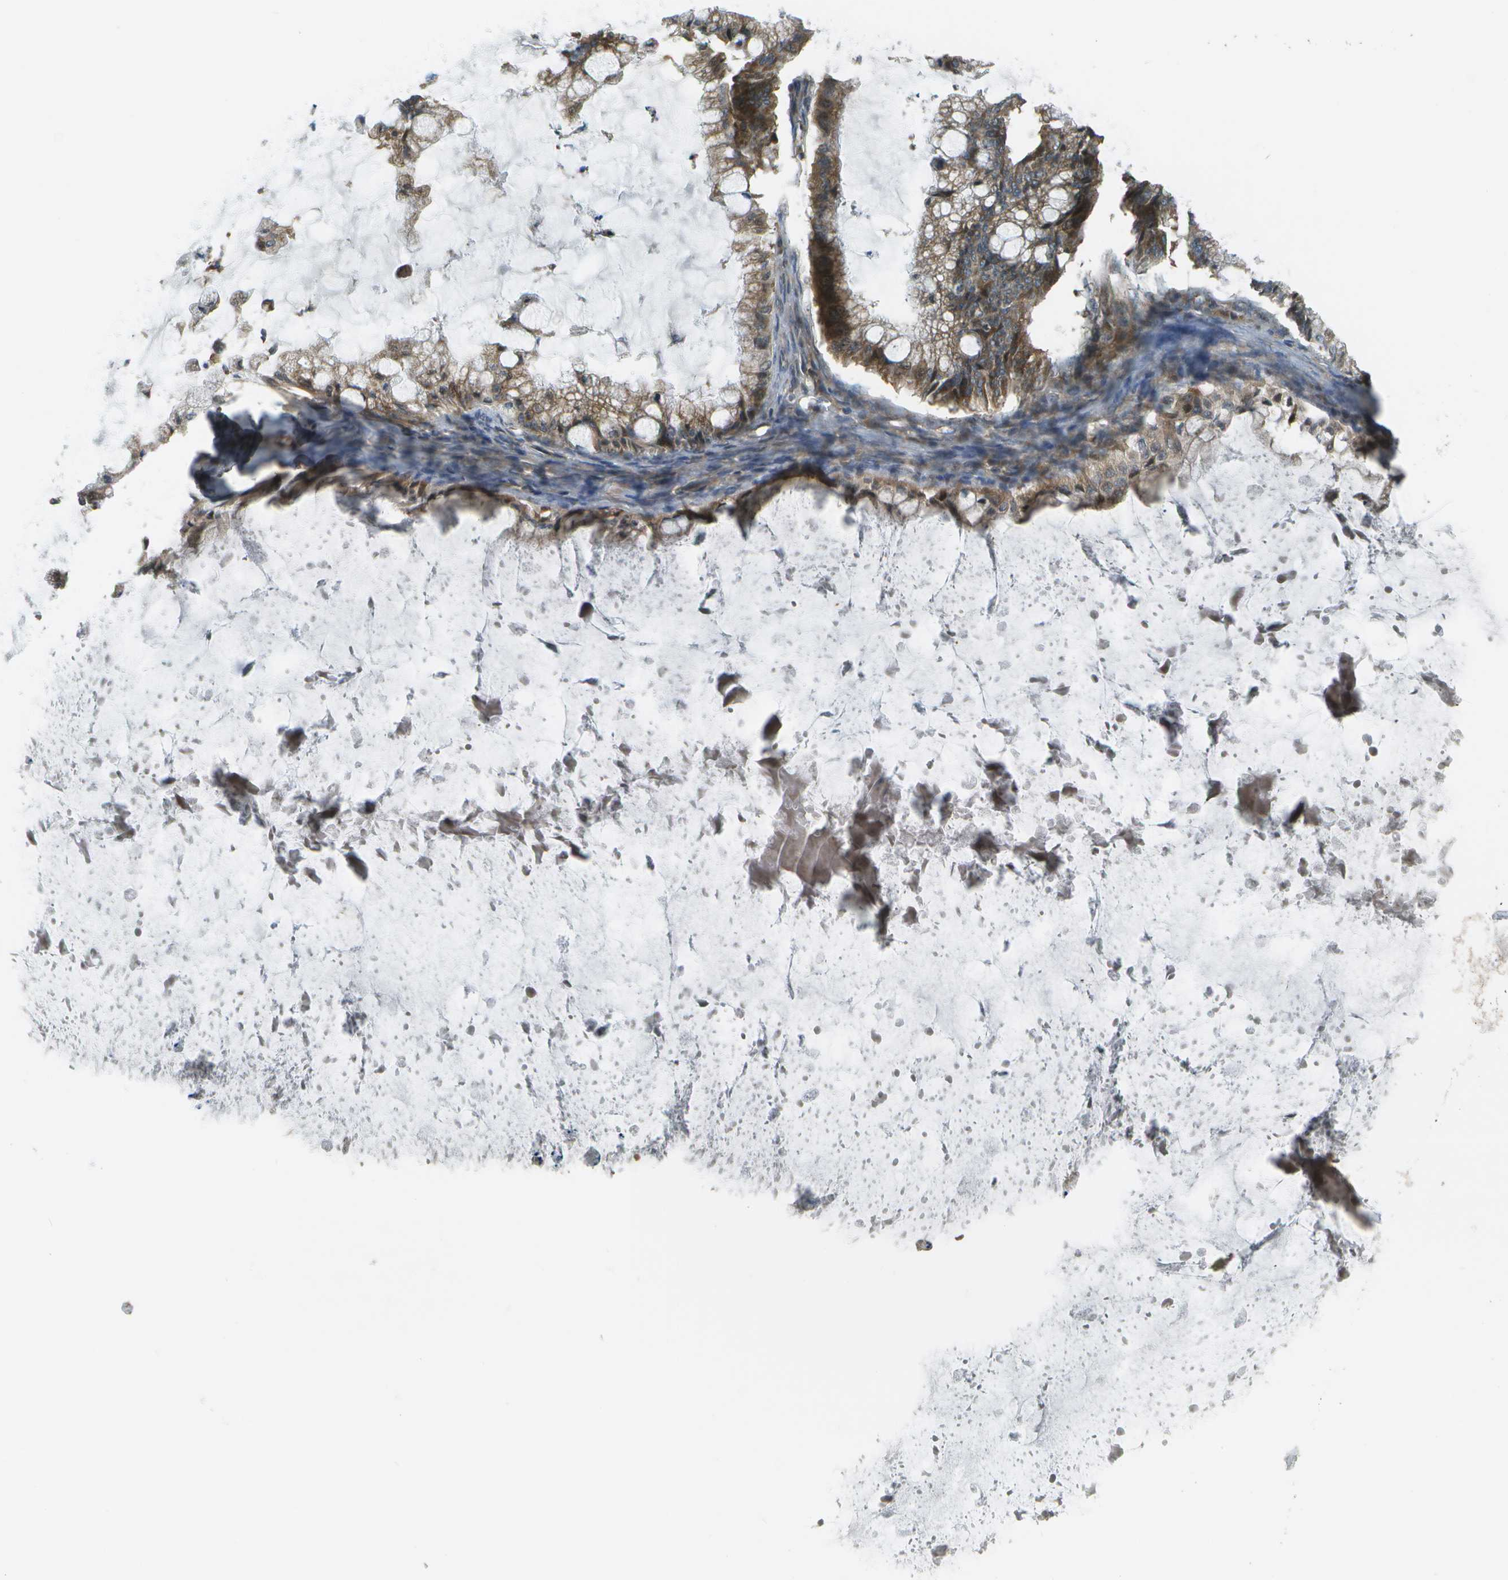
{"staining": {"intensity": "moderate", "quantity": ">75%", "location": "cytoplasmic/membranous"}, "tissue": "ovarian cancer", "cell_type": "Tumor cells", "image_type": "cancer", "snomed": [{"axis": "morphology", "description": "Cystadenocarcinoma, mucinous, NOS"}, {"axis": "topography", "description": "Ovary"}], "caption": "Ovarian cancer stained with immunohistochemistry shows moderate cytoplasmic/membranous staining in approximately >75% of tumor cells.", "gene": "PLPBP", "patient": {"sex": "female", "age": 57}}